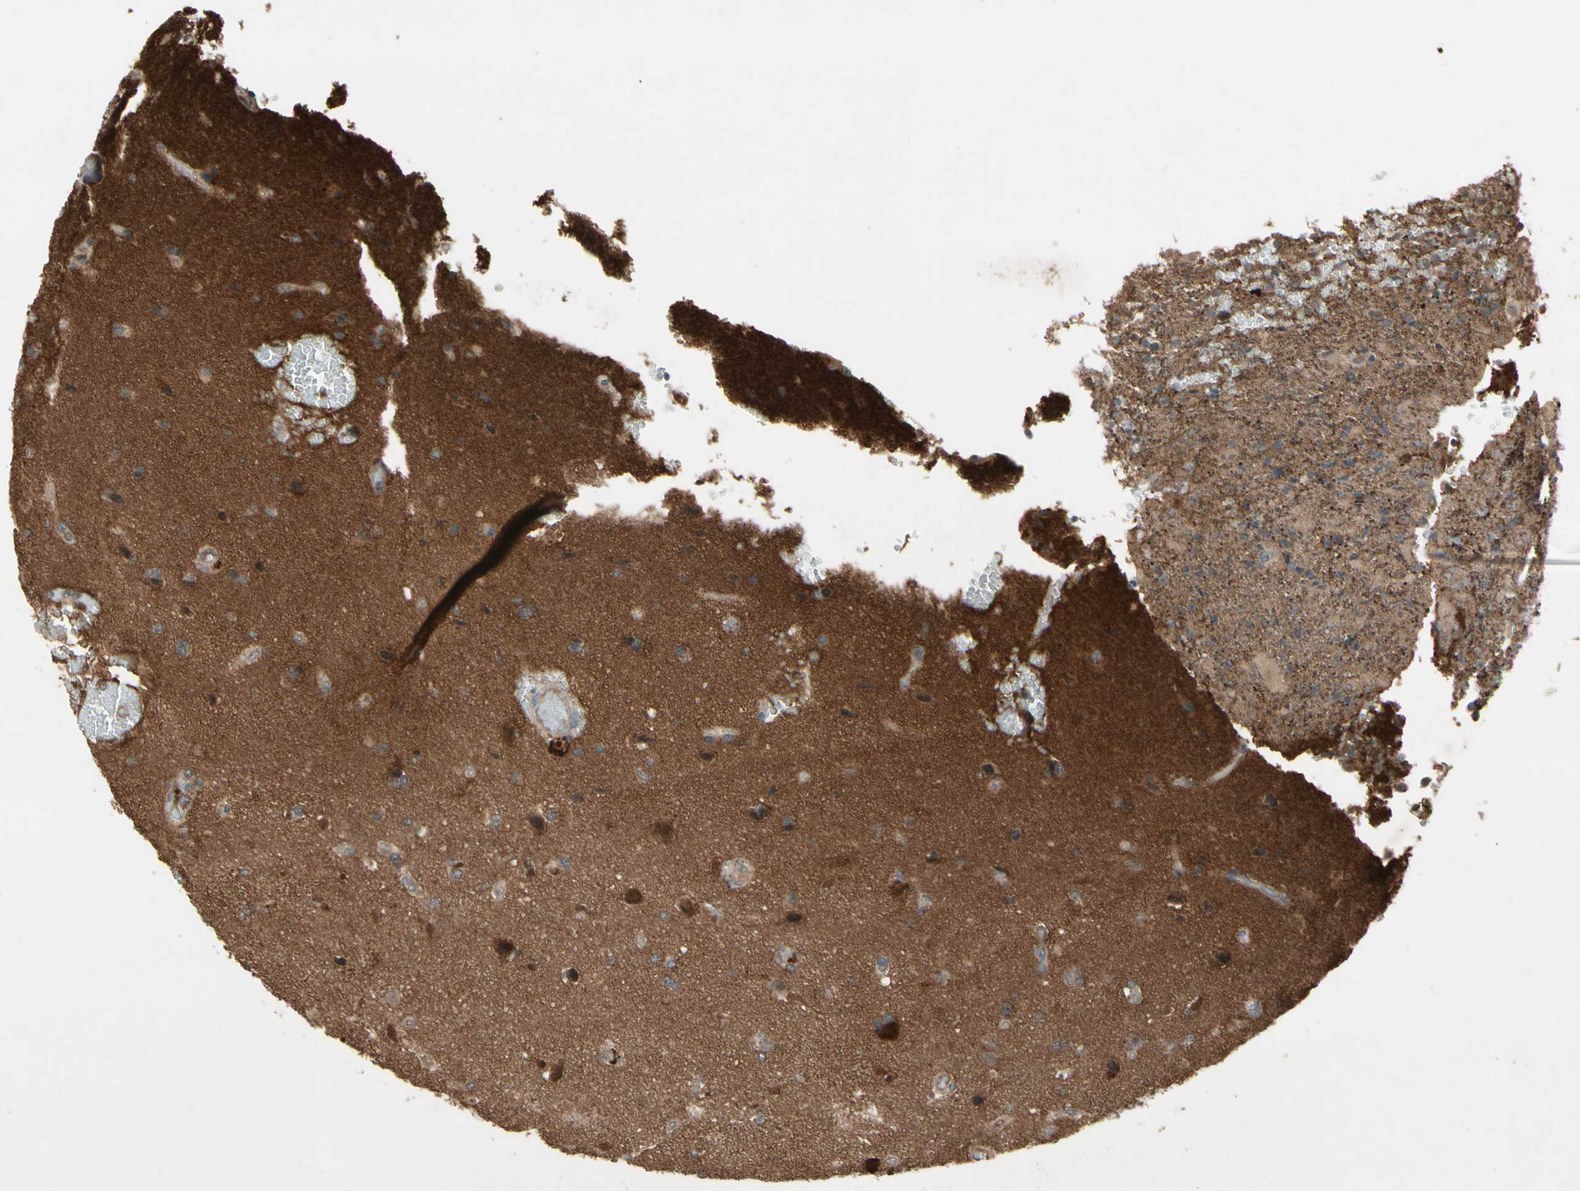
{"staining": {"intensity": "strong", "quantity": "<25%", "location": "cytoplasmic/membranous"}, "tissue": "glioma", "cell_type": "Tumor cells", "image_type": "cancer", "snomed": [{"axis": "morphology", "description": "Glioma, malignant, High grade"}, {"axis": "topography", "description": "Brain"}], "caption": "Immunohistochemistry (IHC) (DAB (3,3'-diaminobenzidine)) staining of human malignant high-grade glioma shows strong cytoplasmic/membranous protein expression in about <25% of tumor cells.", "gene": "NSF", "patient": {"sex": "male", "age": 71}}